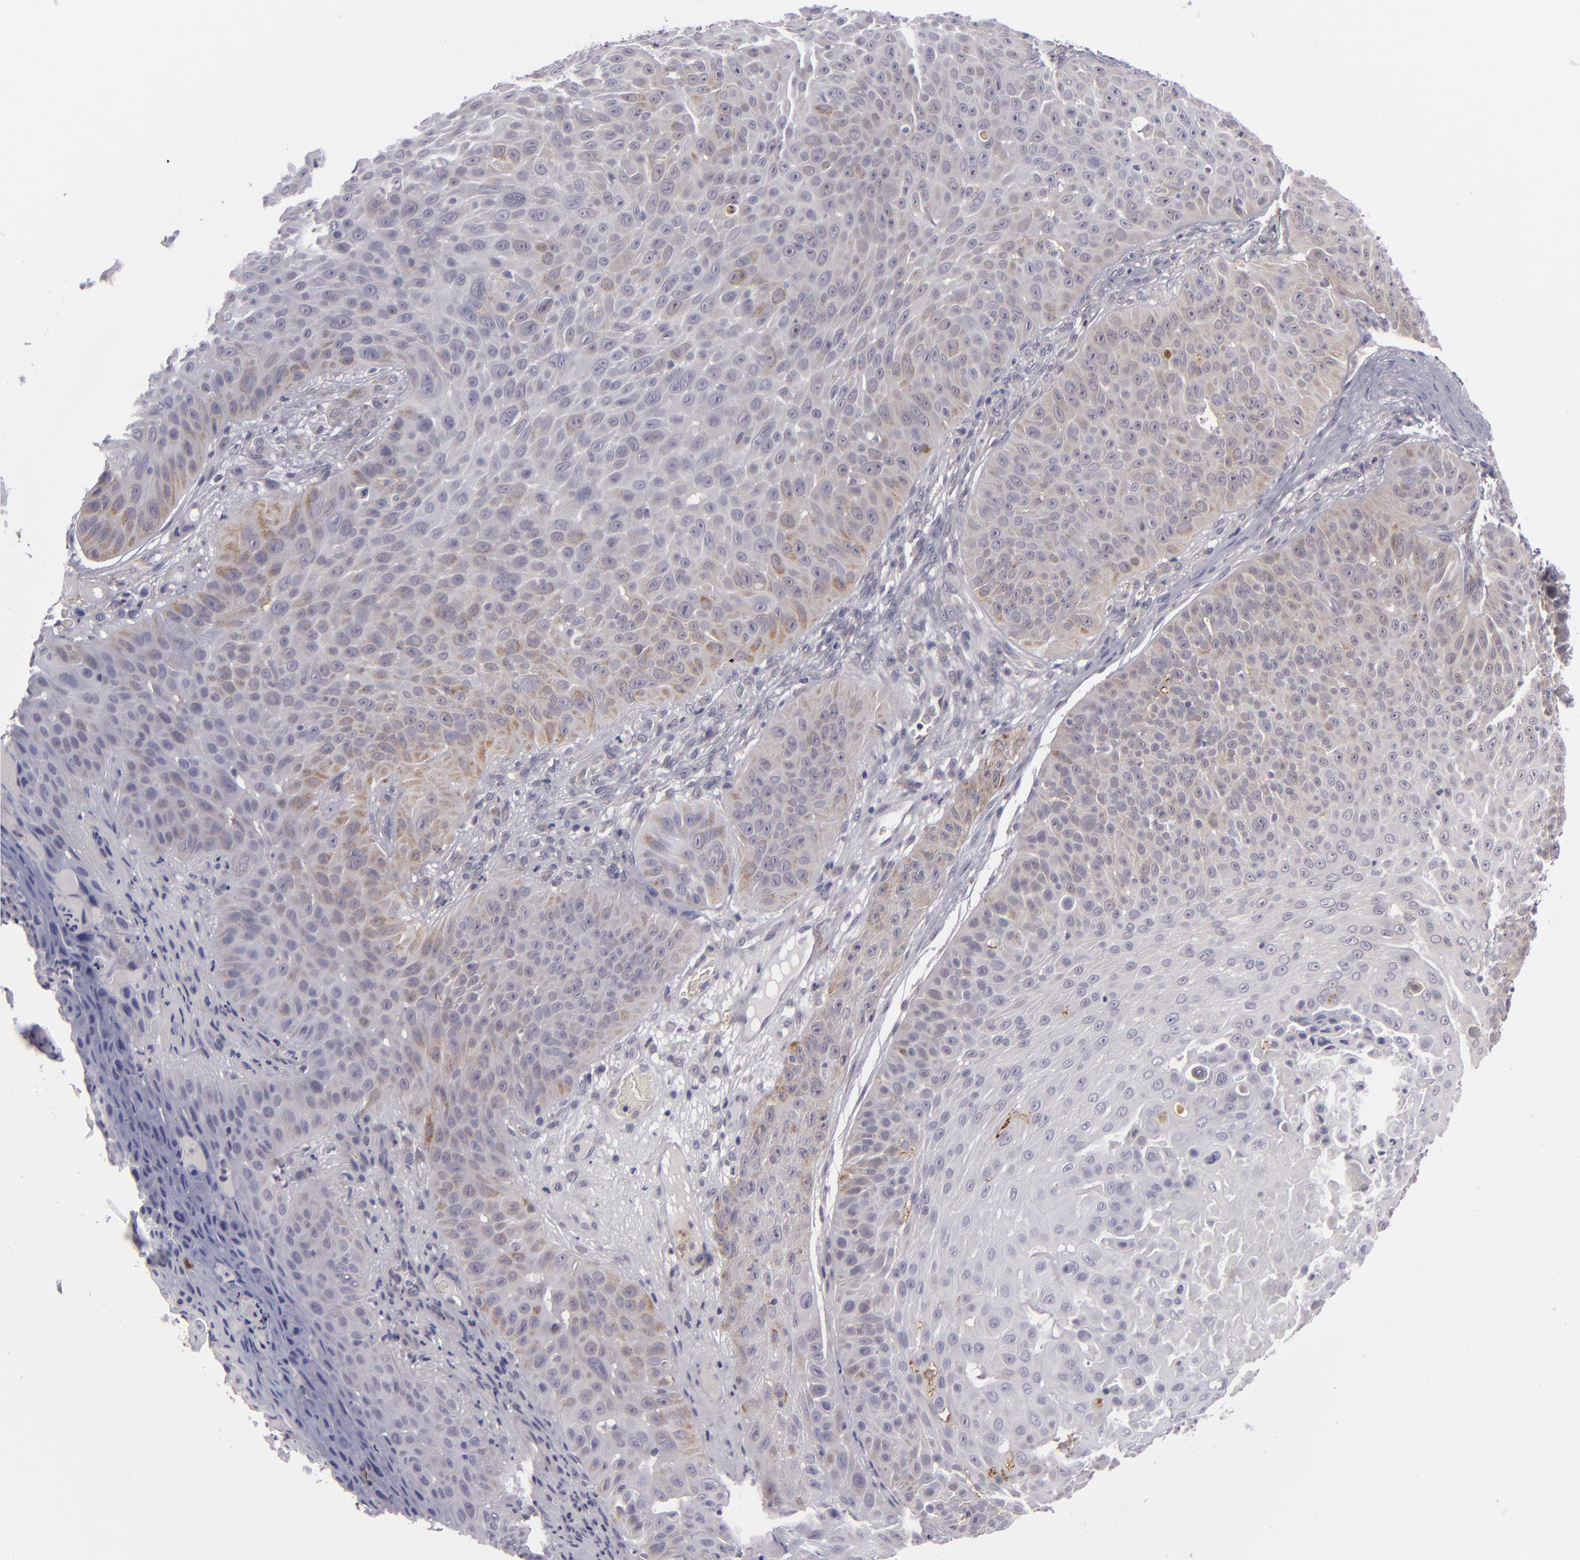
{"staining": {"intensity": "moderate", "quantity": "<25%", "location": "cytoplasmic/membranous"}, "tissue": "skin cancer", "cell_type": "Tumor cells", "image_type": "cancer", "snomed": [{"axis": "morphology", "description": "Squamous cell carcinoma, NOS"}, {"axis": "topography", "description": "Skin"}], "caption": "The micrograph displays immunohistochemical staining of squamous cell carcinoma (skin). There is moderate cytoplasmic/membranous positivity is present in about <25% of tumor cells.", "gene": "ALCAM", "patient": {"sex": "male", "age": 82}}